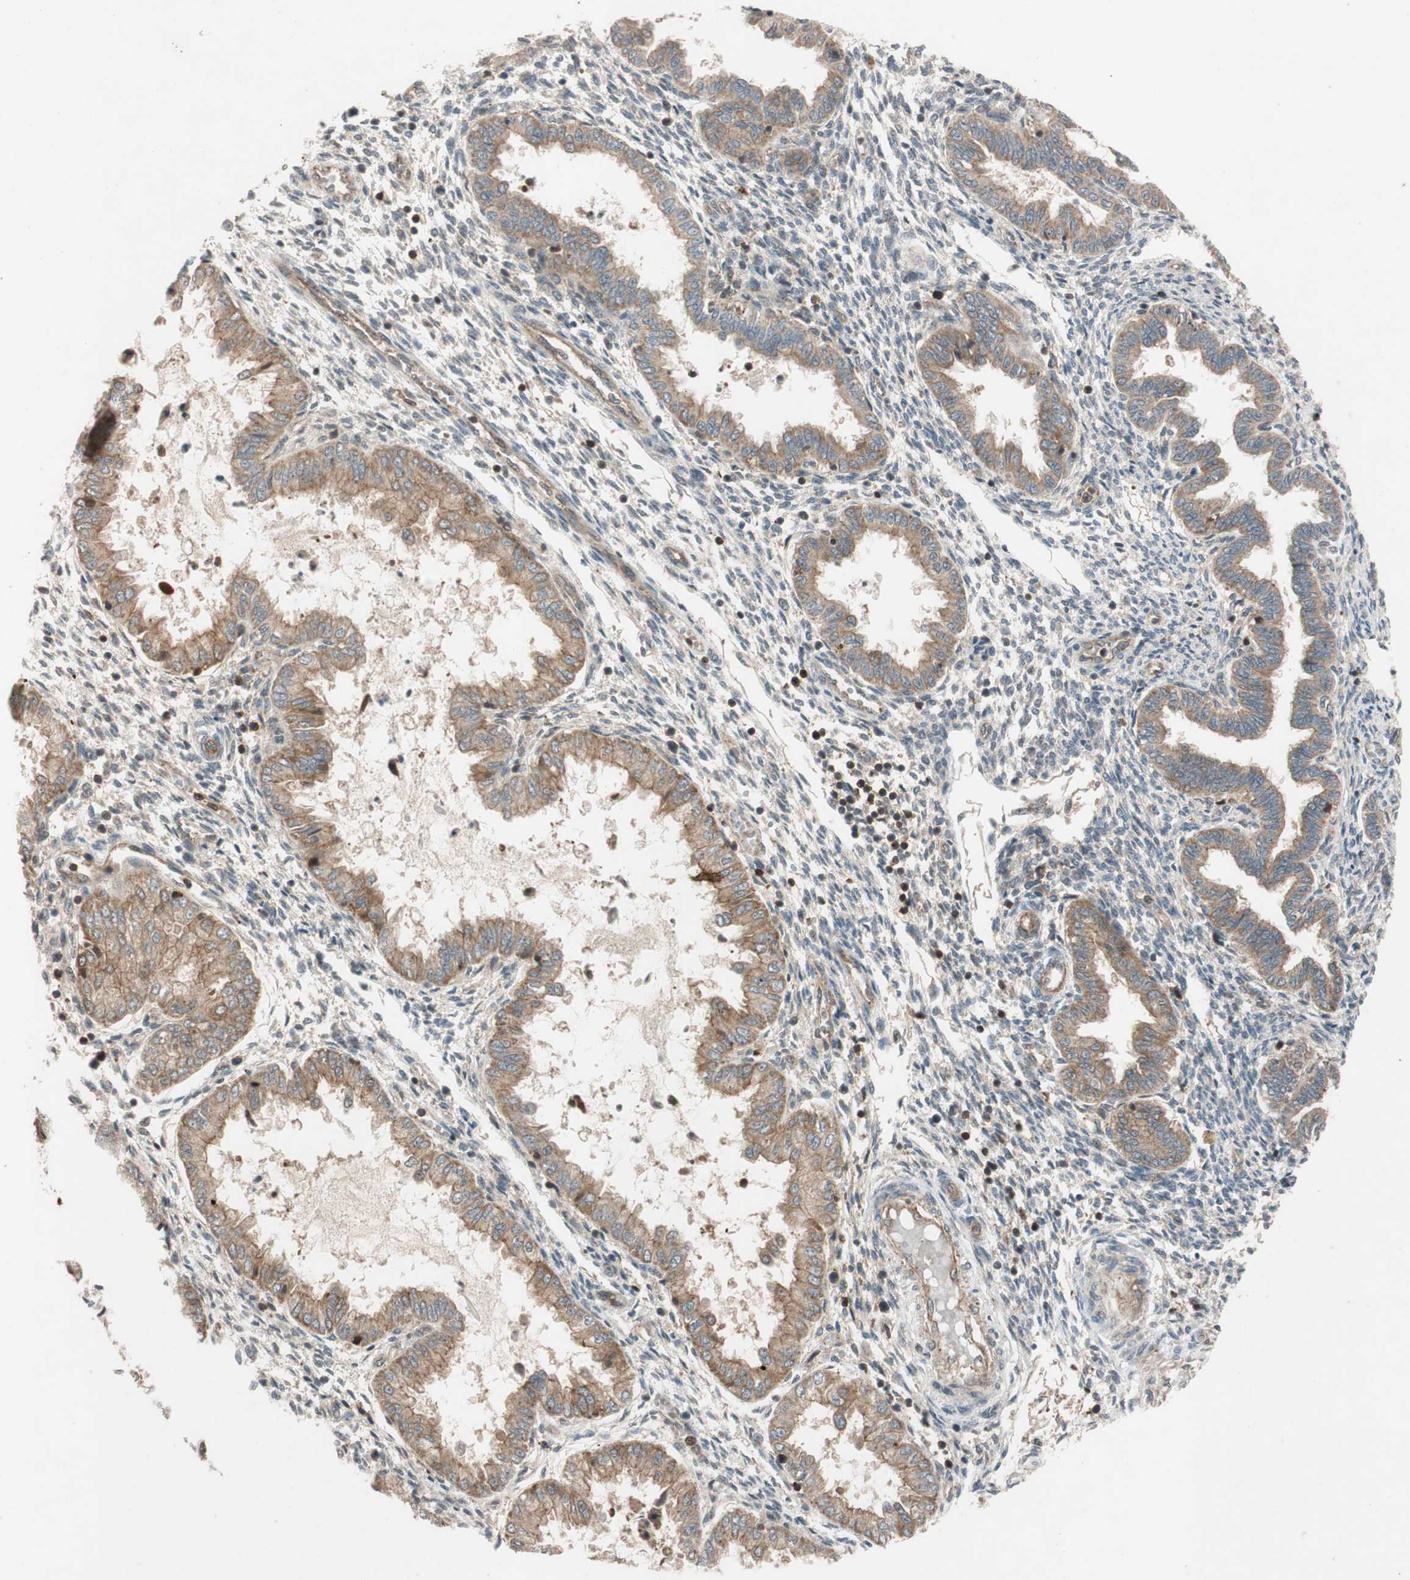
{"staining": {"intensity": "weak", "quantity": "25%-75%", "location": "cytoplasmic/membranous"}, "tissue": "endometrium", "cell_type": "Cells in endometrial stroma", "image_type": "normal", "snomed": [{"axis": "morphology", "description": "Normal tissue, NOS"}, {"axis": "topography", "description": "Endometrium"}], "caption": "A high-resolution histopathology image shows immunohistochemistry staining of benign endometrium, which demonstrates weak cytoplasmic/membranous positivity in about 25%-75% of cells in endometrial stroma. Using DAB (brown) and hematoxylin (blue) stains, captured at high magnification using brightfield microscopy.", "gene": "EPHA8", "patient": {"sex": "female", "age": 33}}